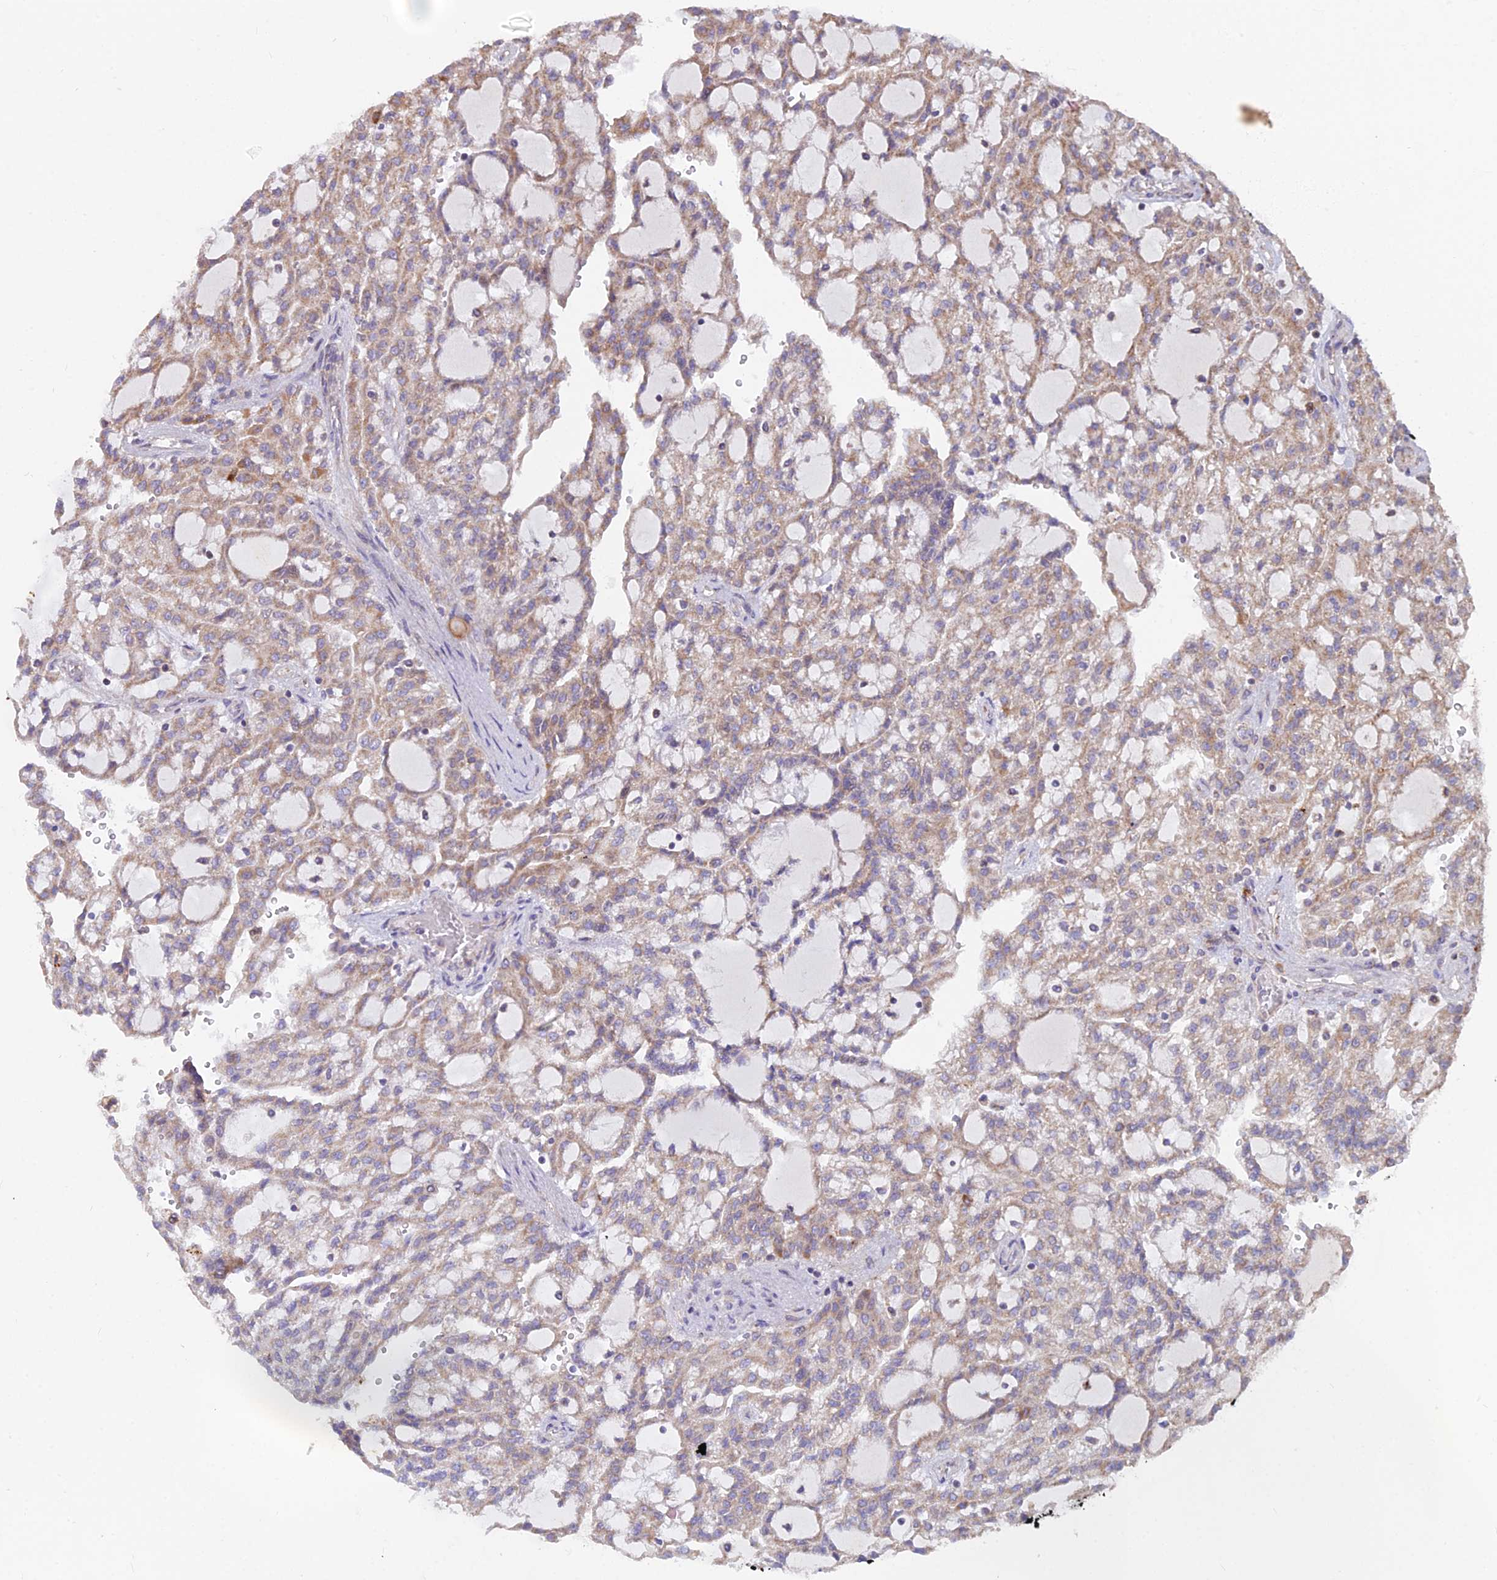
{"staining": {"intensity": "moderate", "quantity": ">75%", "location": "cytoplasmic/membranous"}, "tissue": "renal cancer", "cell_type": "Tumor cells", "image_type": "cancer", "snomed": [{"axis": "morphology", "description": "Adenocarcinoma, NOS"}, {"axis": "topography", "description": "Kidney"}], "caption": "The photomicrograph displays staining of renal cancer, revealing moderate cytoplasmic/membranous protein positivity (brown color) within tumor cells.", "gene": "TBC1D20", "patient": {"sex": "male", "age": 63}}